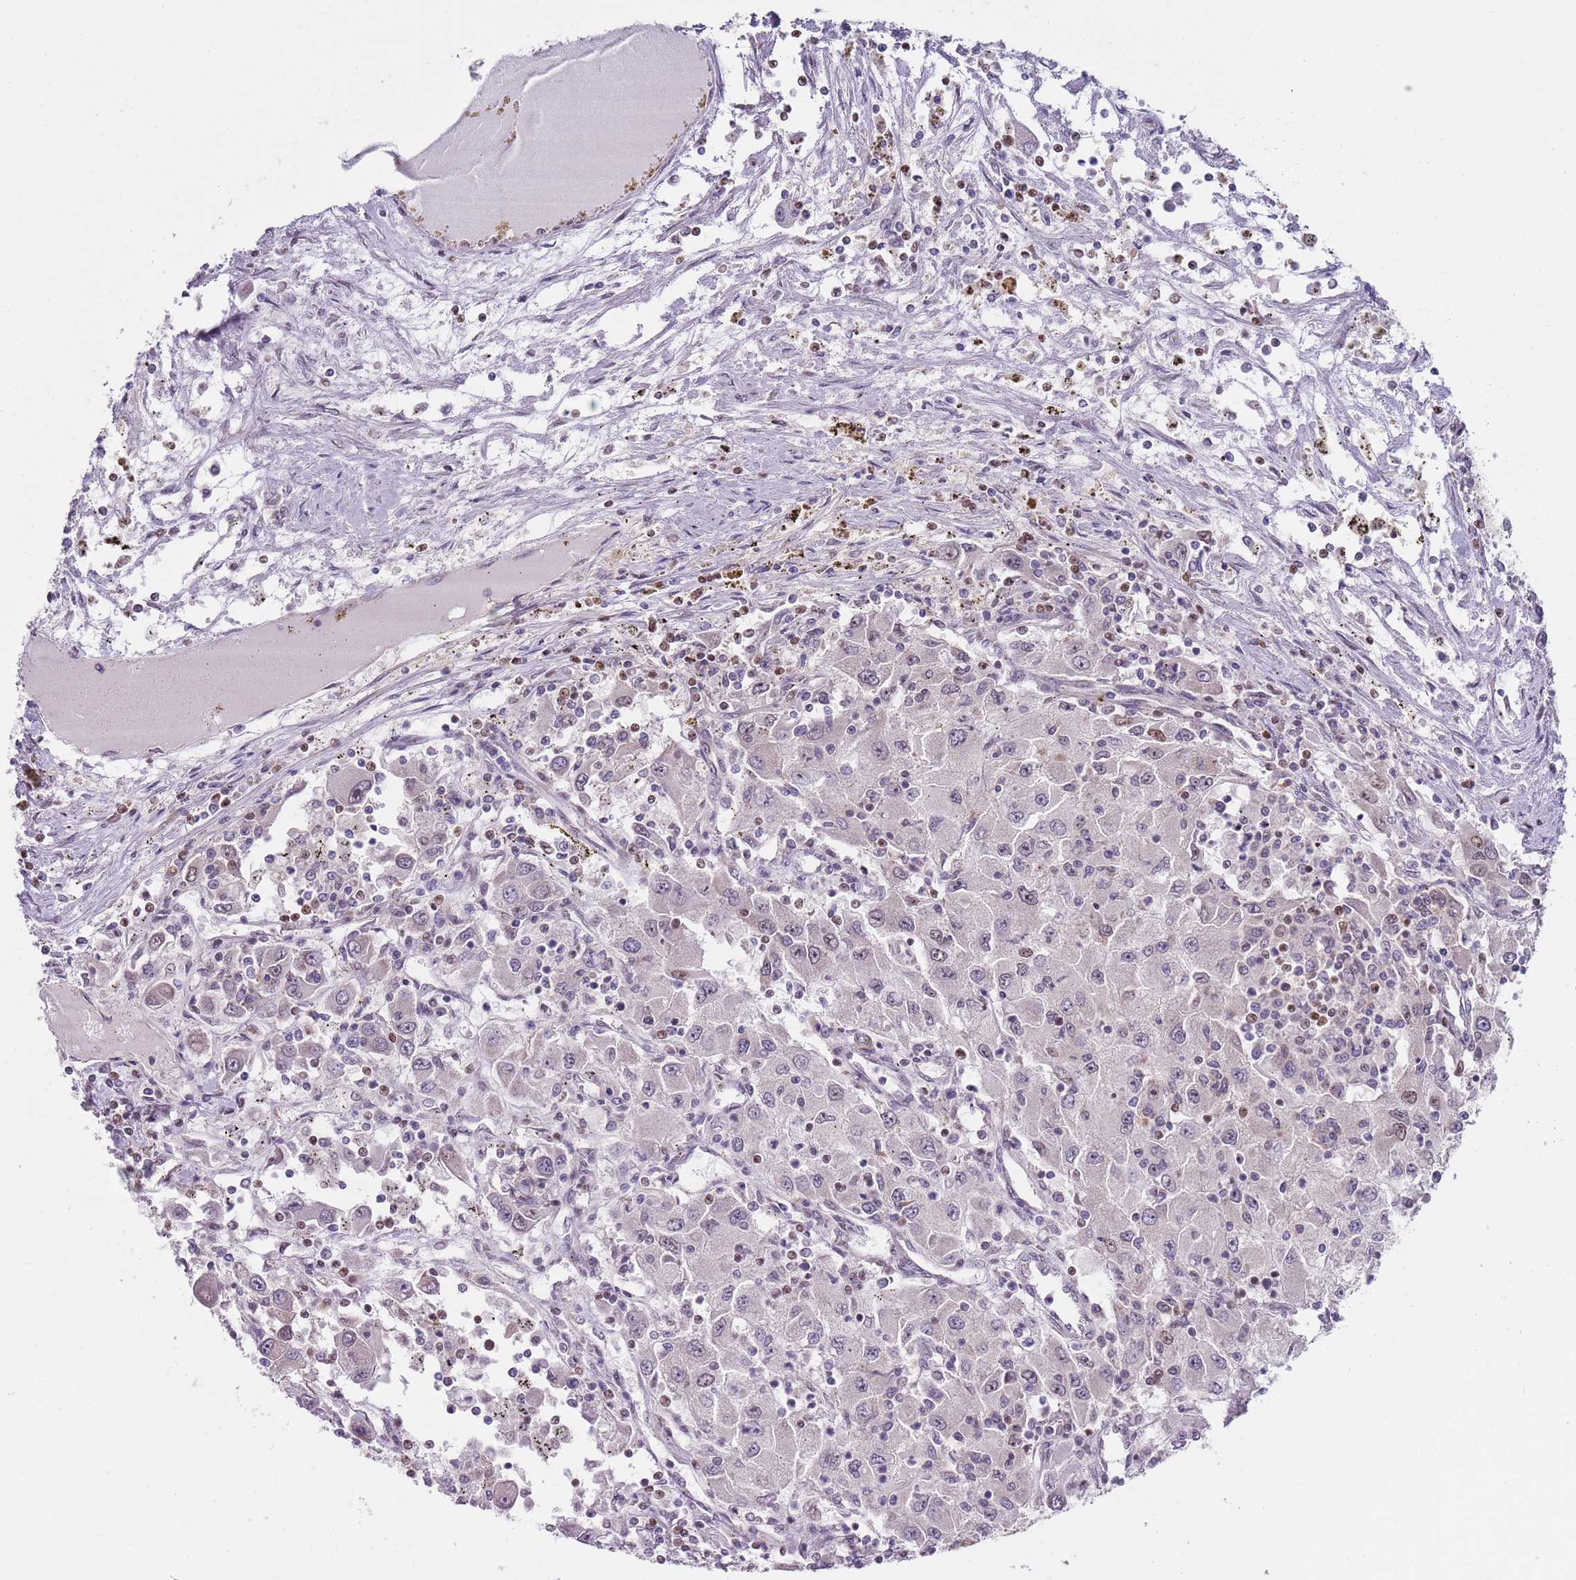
{"staining": {"intensity": "negative", "quantity": "none", "location": "none"}, "tissue": "renal cancer", "cell_type": "Tumor cells", "image_type": "cancer", "snomed": [{"axis": "morphology", "description": "Adenocarcinoma, NOS"}, {"axis": "topography", "description": "Kidney"}], "caption": "Immunohistochemistry of human renal adenocarcinoma reveals no staining in tumor cells. (Immunohistochemistry (ihc), brightfield microscopy, high magnification).", "gene": "SLC25A32", "patient": {"sex": "female", "age": 67}}